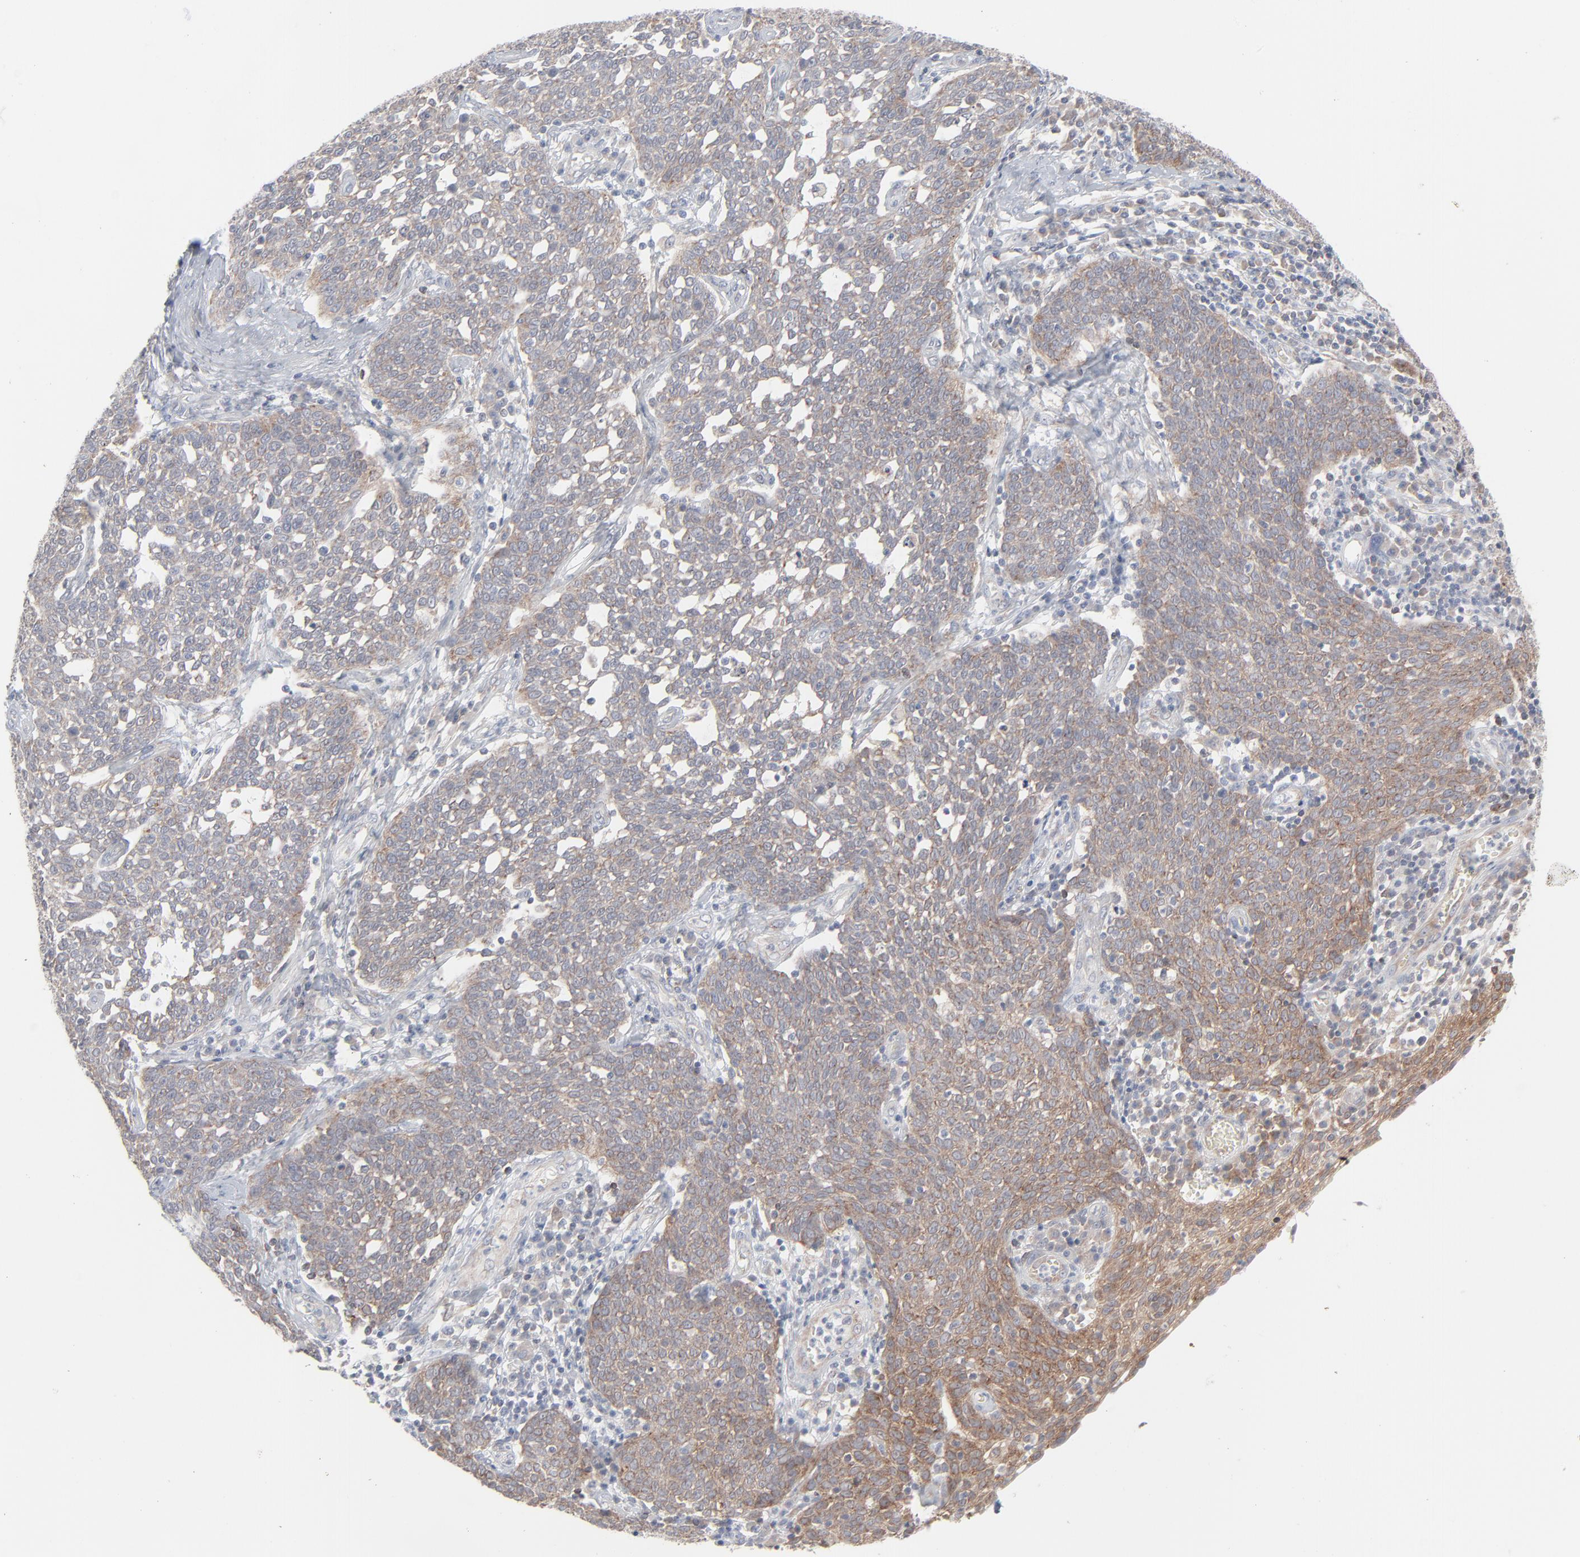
{"staining": {"intensity": "weak", "quantity": ">75%", "location": "cytoplasmic/membranous"}, "tissue": "cervical cancer", "cell_type": "Tumor cells", "image_type": "cancer", "snomed": [{"axis": "morphology", "description": "Squamous cell carcinoma, NOS"}, {"axis": "topography", "description": "Cervix"}], "caption": "This micrograph shows IHC staining of human cervical squamous cell carcinoma, with low weak cytoplasmic/membranous staining in about >75% of tumor cells.", "gene": "KDSR", "patient": {"sex": "female", "age": 34}}